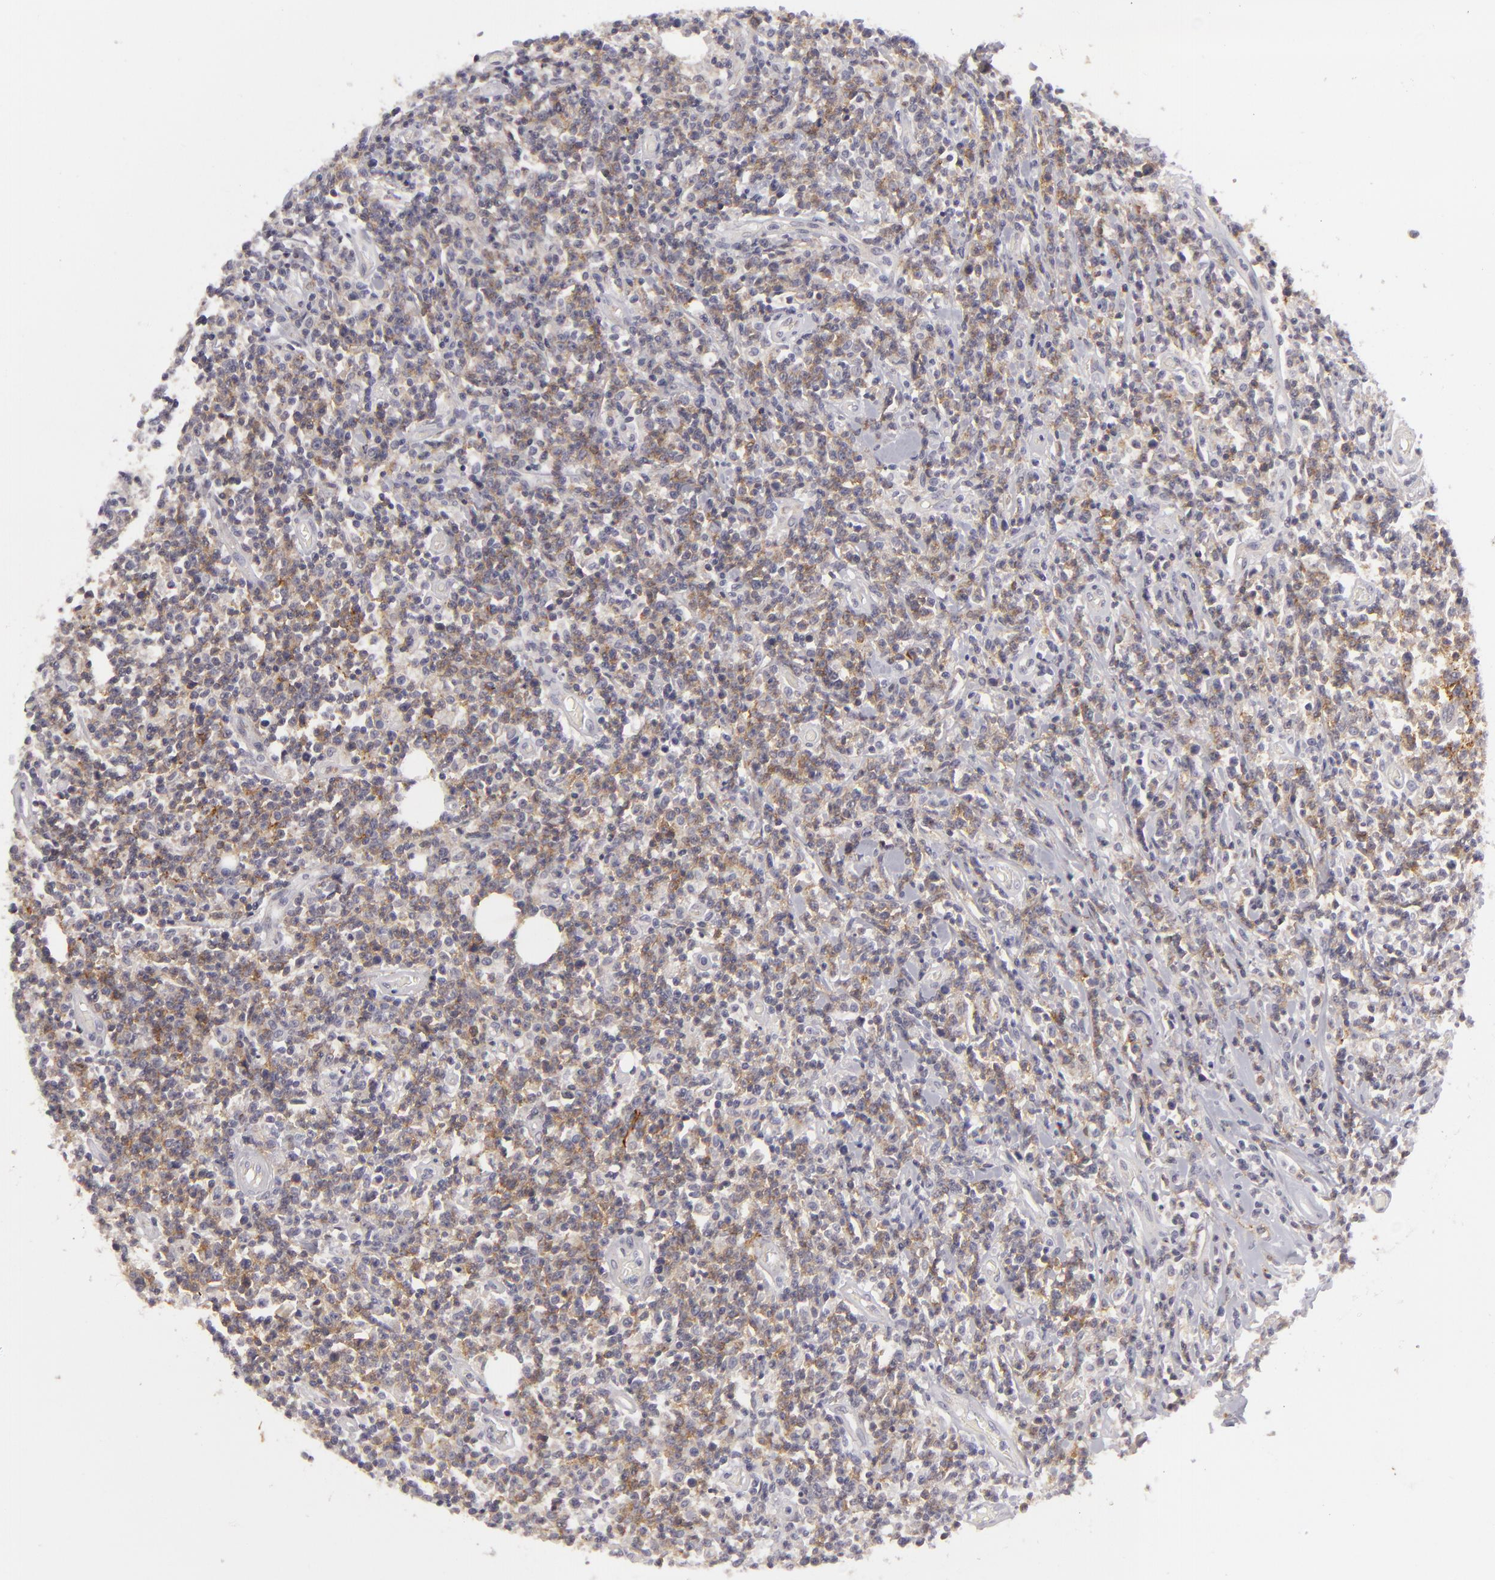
{"staining": {"intensity": "weak", "quantity": "25%-75%", "location": "cytoplasmic/membranous"}, "tissue": "lymphoma", "cell_type": "Tumor cells", "image_type": "cancer", "snomed": [{"axis": "morphology", "description": "Malignant lymphoma, non-Hodgkin's type, High grade"}, {"axis": "topography", "description": "Colon"}], "caption": "Protein expression analysis of human lymphoma reveals weak cytoplasmic/membranous positivity in about 25%-75% of tumor cells.", "gene": "ALCAM", "patient": {"sex": "male", "age": 82}}